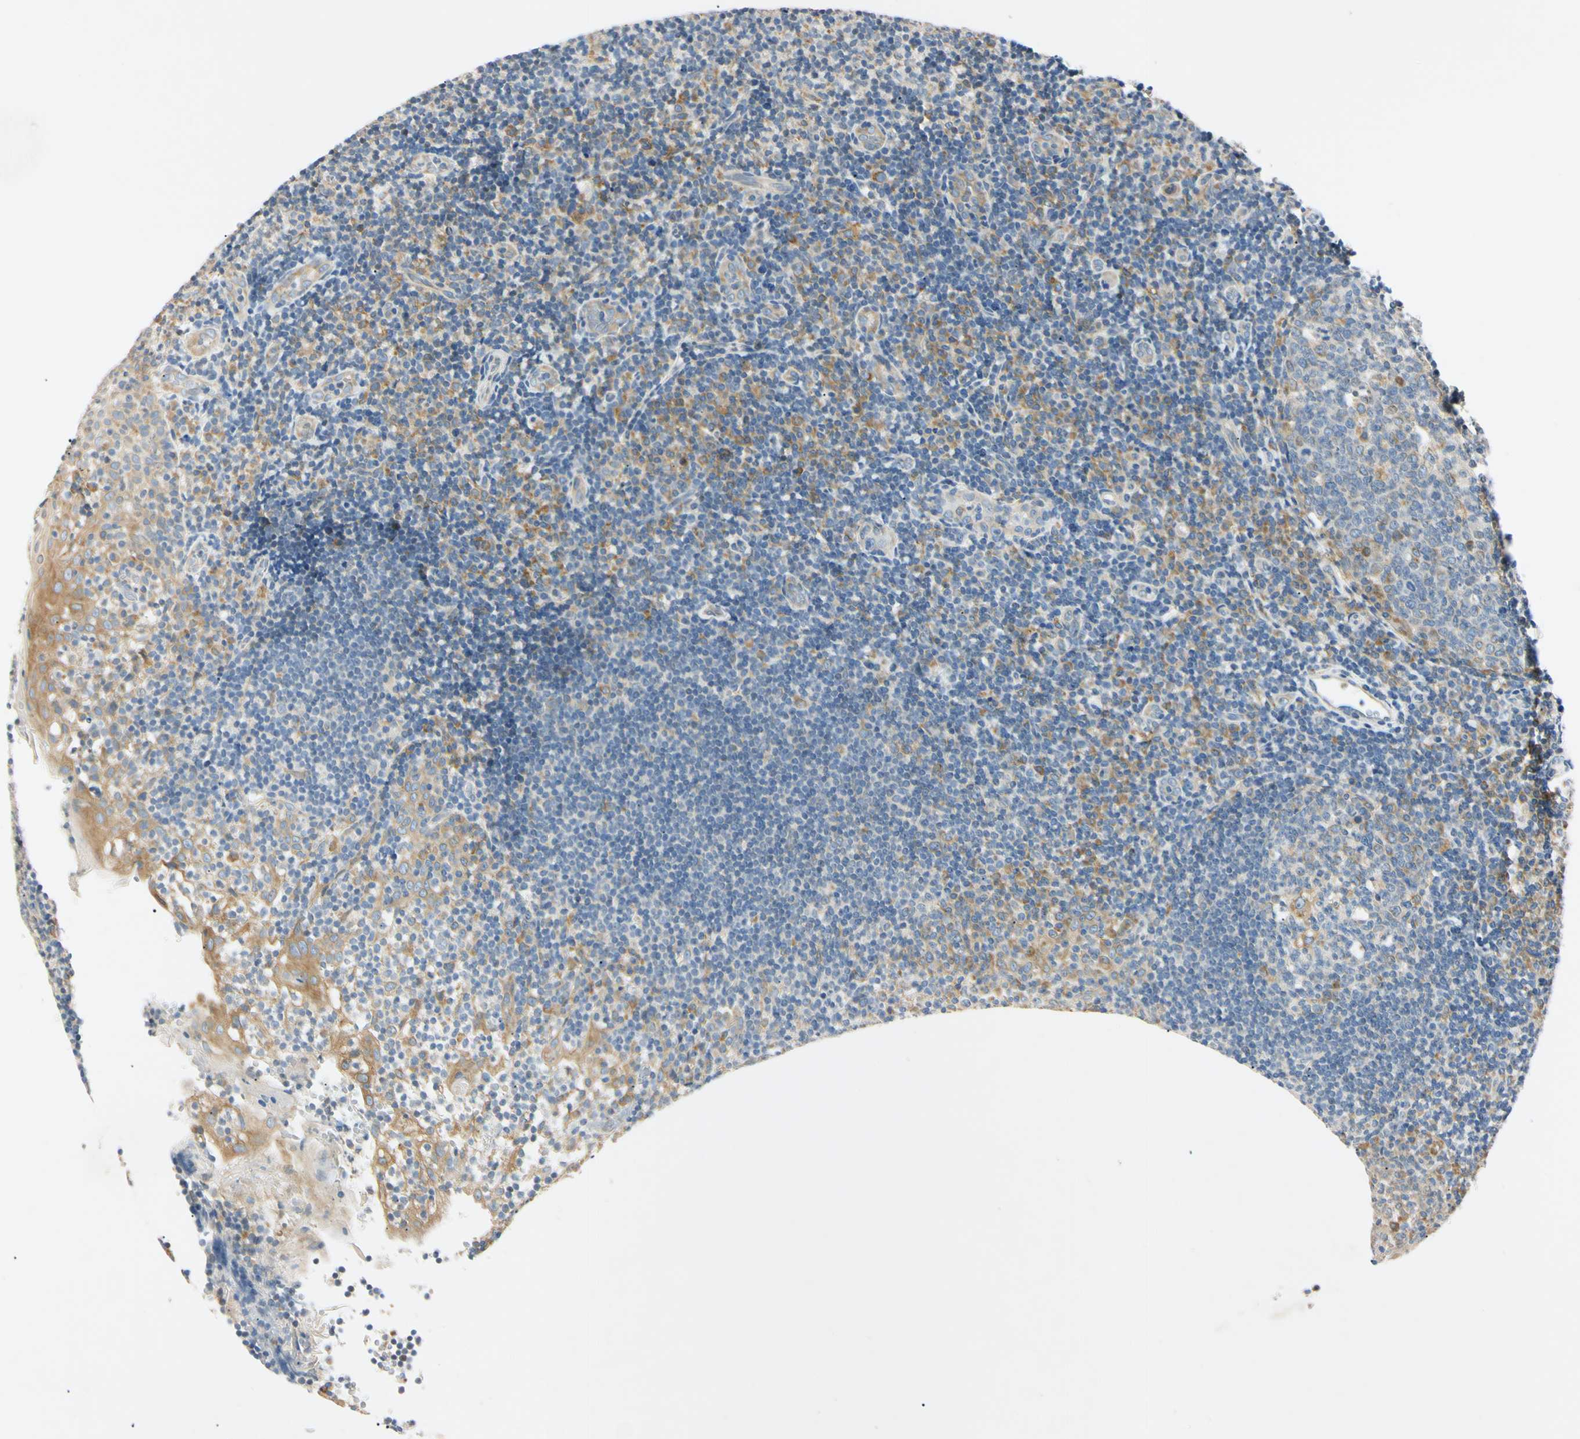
{"staining": {"intensity": "weak", "quantity": "25%-75%", "location": "cytoplasmic/membranous"}, "tissue": "tonsil", "cell_type": "Germinal center cells", "image_type": "normal", "snomed": [{"axis": "morphology", "description": "Normal tissue, NOS"}, {"axis": "topography", "description": "Tonsil"}], "caption": "Human tonsil stained for a protein (brown) exhibits weak cytoplasmic/membranous positive staining in approximately 25%-75% of germinal center cells.", "gene": "DNAJB12", "patient": {"sex": "female", "age": 40}}